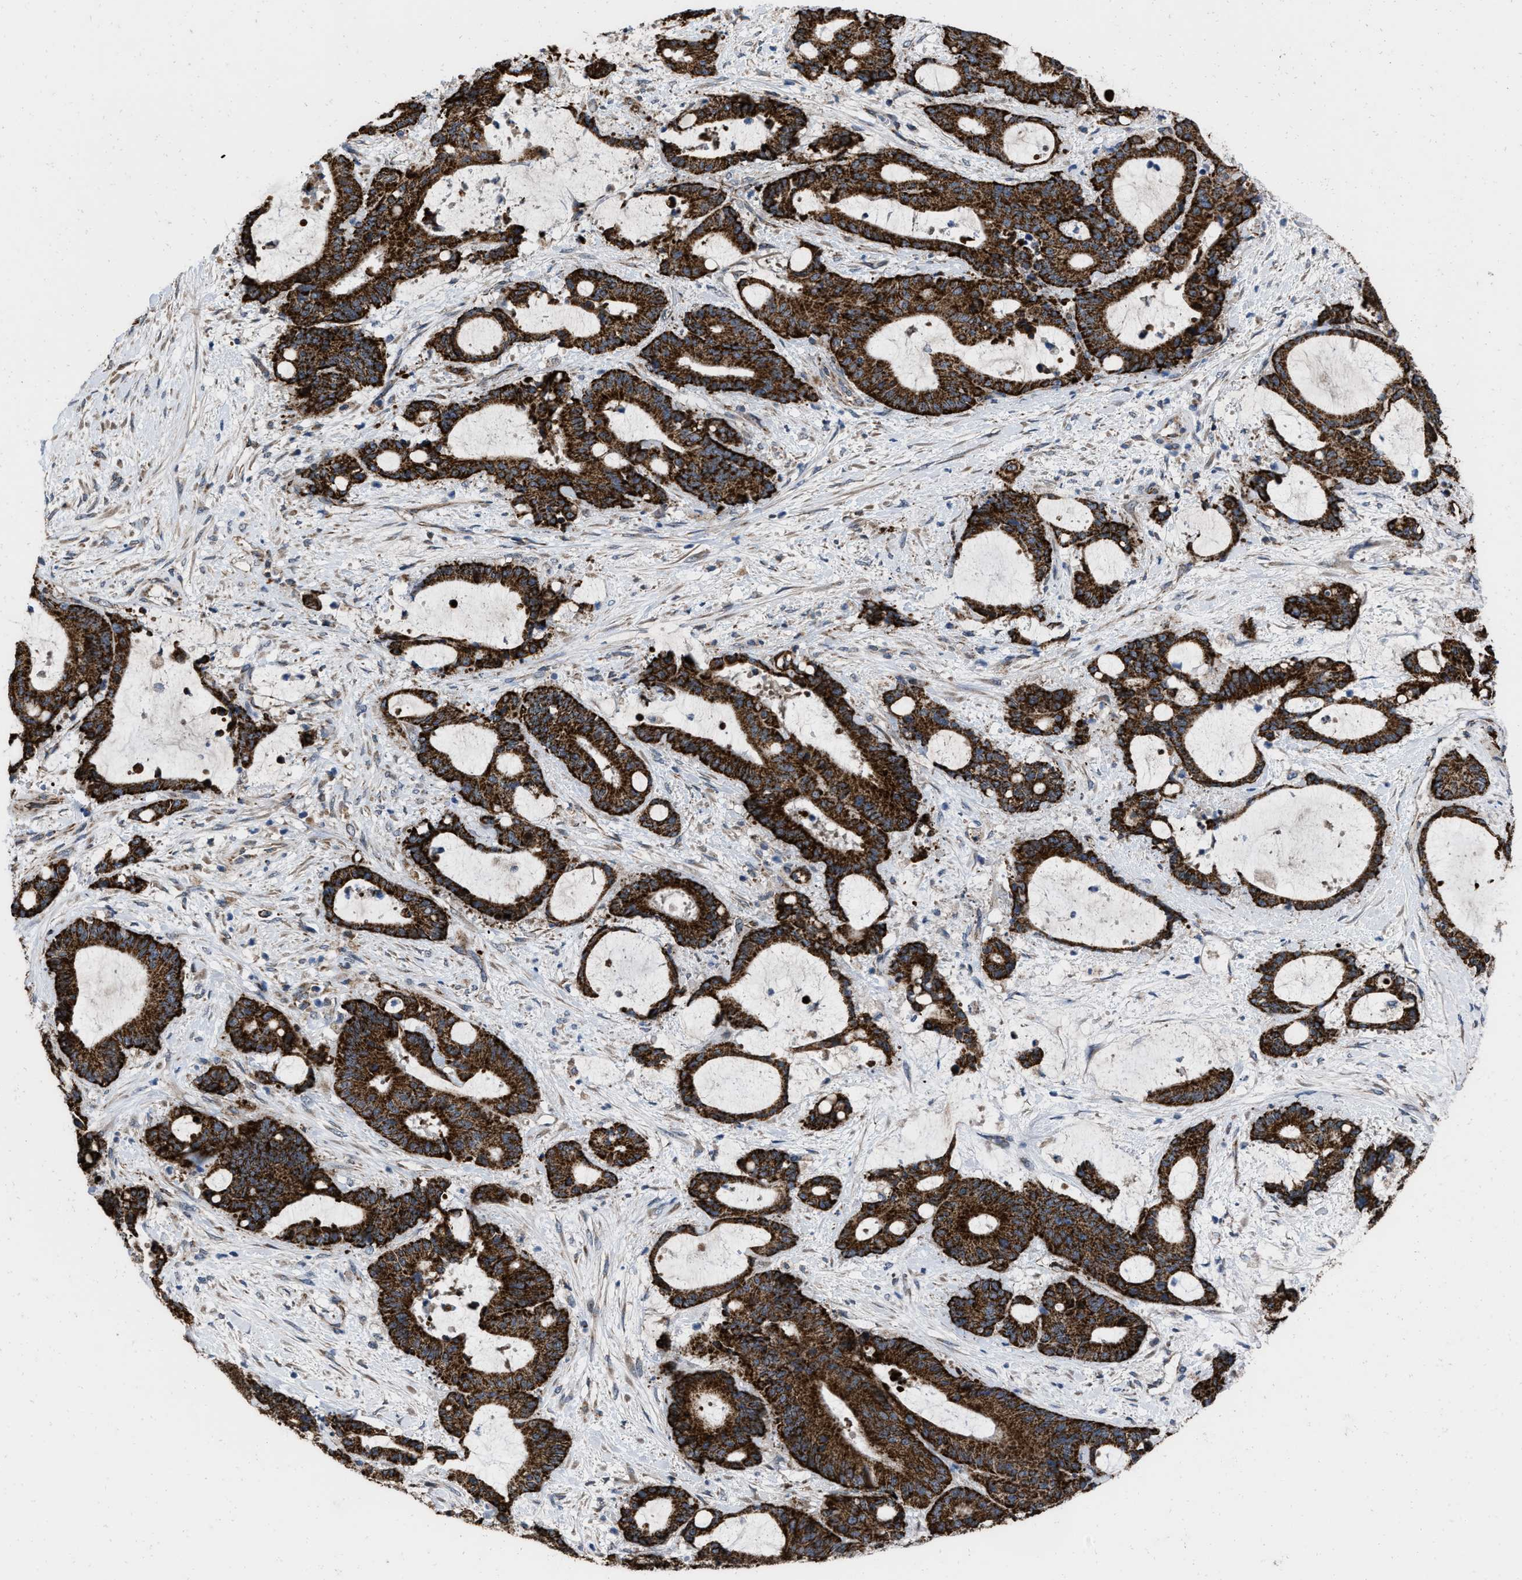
{"staining": {"intensity": "strong", "quantity": ">75%", "location": "cytoplasmic/membranous"}, "tissue": "liver cancer", "cell_type": "Tumor cells", "image_type": "cancer", "snomed": [{"axis": "morphology", "description": "Normal tissue, NOS"}, {"axis": "morphology", "description": "Cholangiocarcinoma"}, {"axis": "topography", "description": "Liver"}, {"axis": "topography", "description": "Peripheral nerve tissue"}], "caption": "This is a histology image of immunohistochemistry (IHC) staining of liver cancer (cholangiocarcinoma), which shows strong expression in the cytoplasmic/membranous of tumor cells.", "gene": "AKAP1", "patient": {"sex": "female", "age": 73}}